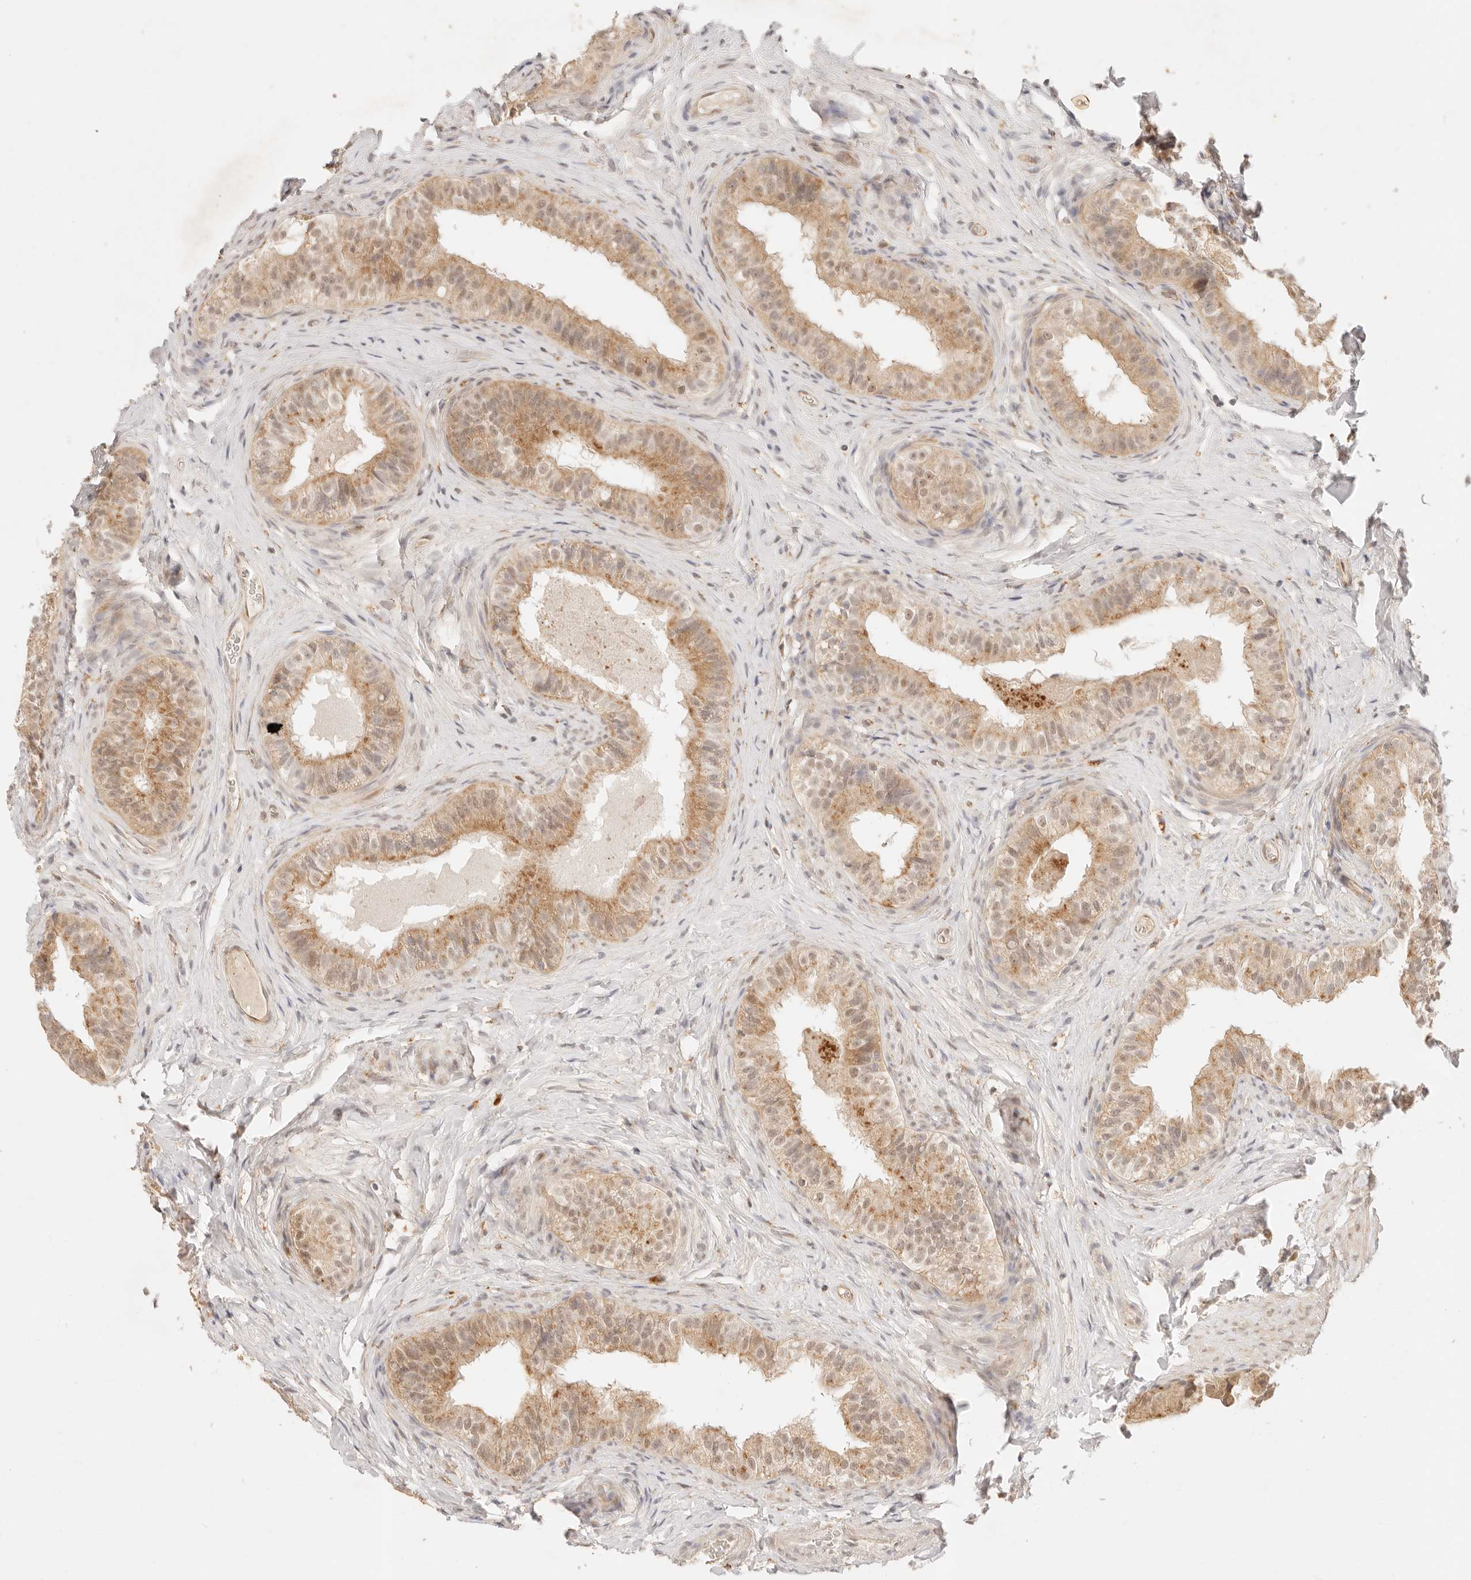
{"staining": {"intensity": "moderate", "quantity": ">75%", "location": "cytoplasmic/membranous"}, "tissue": "epididymis", "cell_type": "Glandular cells", "image_type": "normal", "snomed": [{"axis": "morphology", "description": "Normal tissue, NOS"}, {"axis": "topography", "description": "Epididymis"}], "caption": "Protein staining of normal epididymis demonstrates moderate cytoplasmic/membranous staining in approximately >75% of glandular cells. (IHC, brightfield microscopy, high magnification).", "gene": "GPR156", "patient": {"sex": "male", "age": 49}}